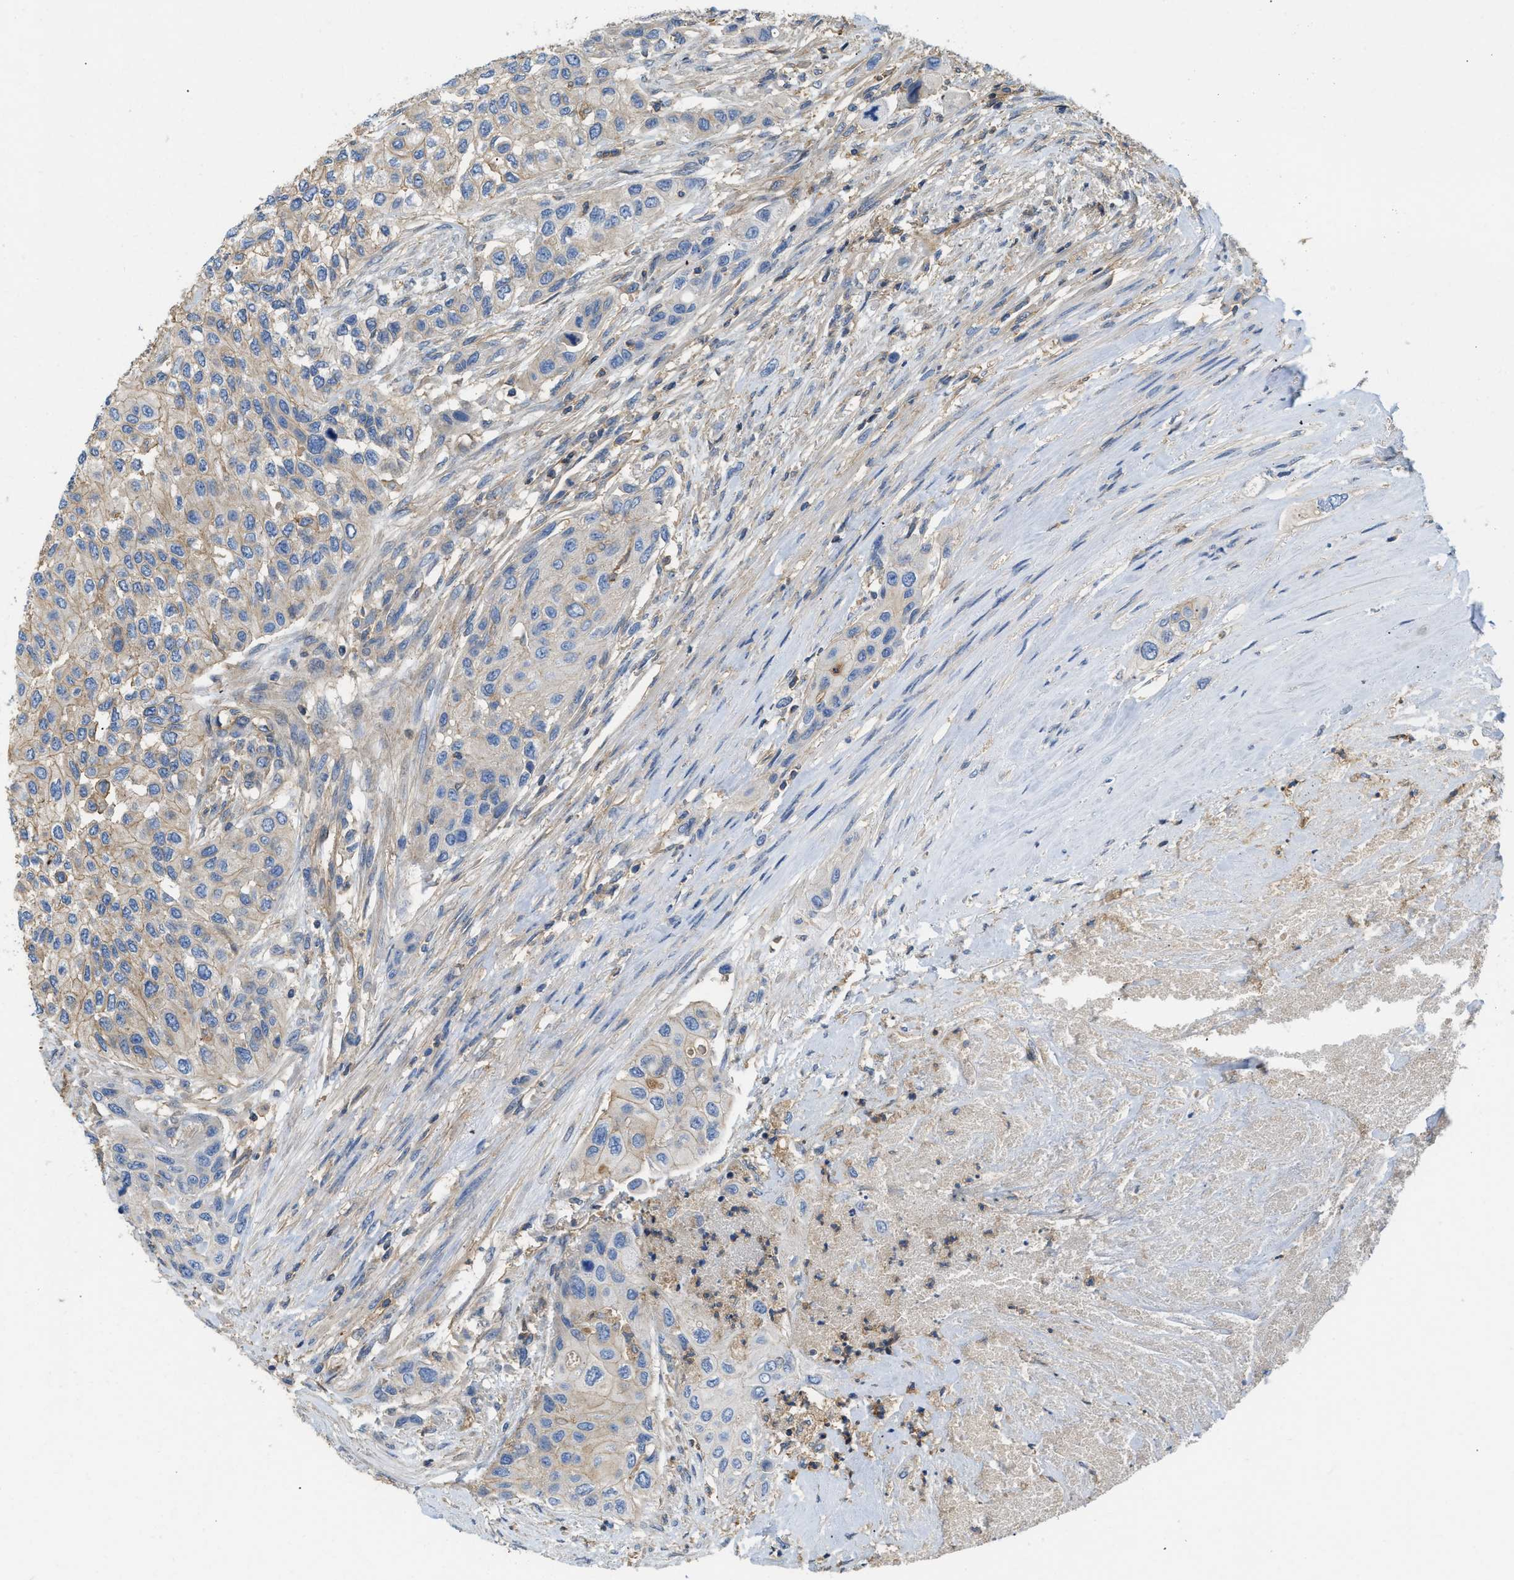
{"staining": {"intensity": "weak", "quantity": "25%-75%", "location": "cytoplasmic/membranous"}, "tissue": "urothelial cancer", "cell_type": "Tumor cells", "image_type": "cancer", "snomed": [{"axis": "morphology", "description": "Urothelial carcinoma, High grade"}, {"axis": "topography", "description": "Urinary bladder"}], "caption": "Urothelial cancer tissue displays weak cytoplasmic/membranous positivity in about 25%-75% of tumor cells, visualized by immunohistochemistry.", "gene": "GNB4", "patient": {"sex": "female", "age": 56}}